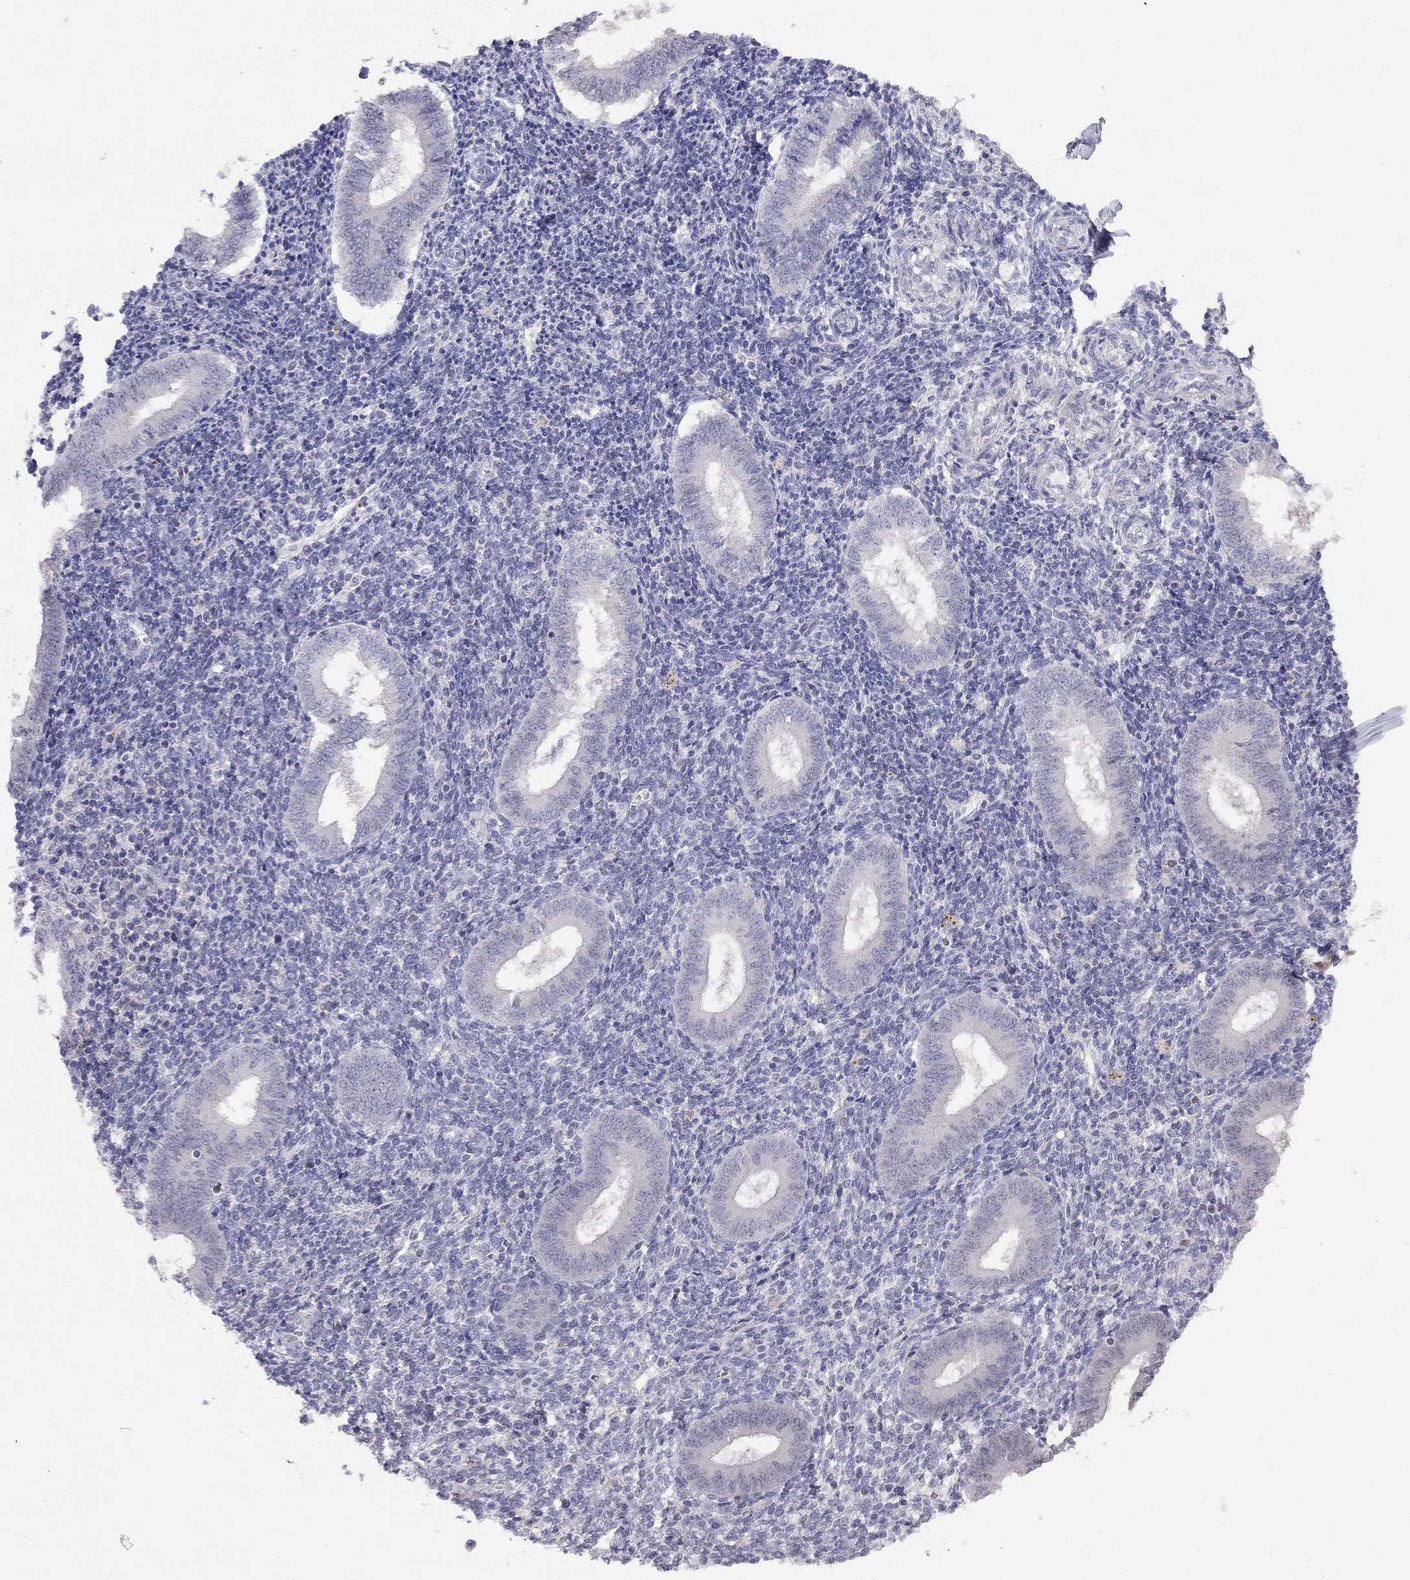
{"staining": {"intensity": "negative", "quantity": "none", "location": "none"}, "tissue": "endometrium", "cell_type": "Cells in endometrial stroma", "image_type": "normal", "snomed": [{"axis": "morphology", "description": "Normal tissue, NOS"}, {"axis": "topography", "description": "Endometrium"}], "caption": "This is an IHC histopathology image of unremarkable human endometrium. There is no expression in cells in endometrial stroma.", "gene": "LRRC39", "patient": {"sex": "female", "age": 25}}